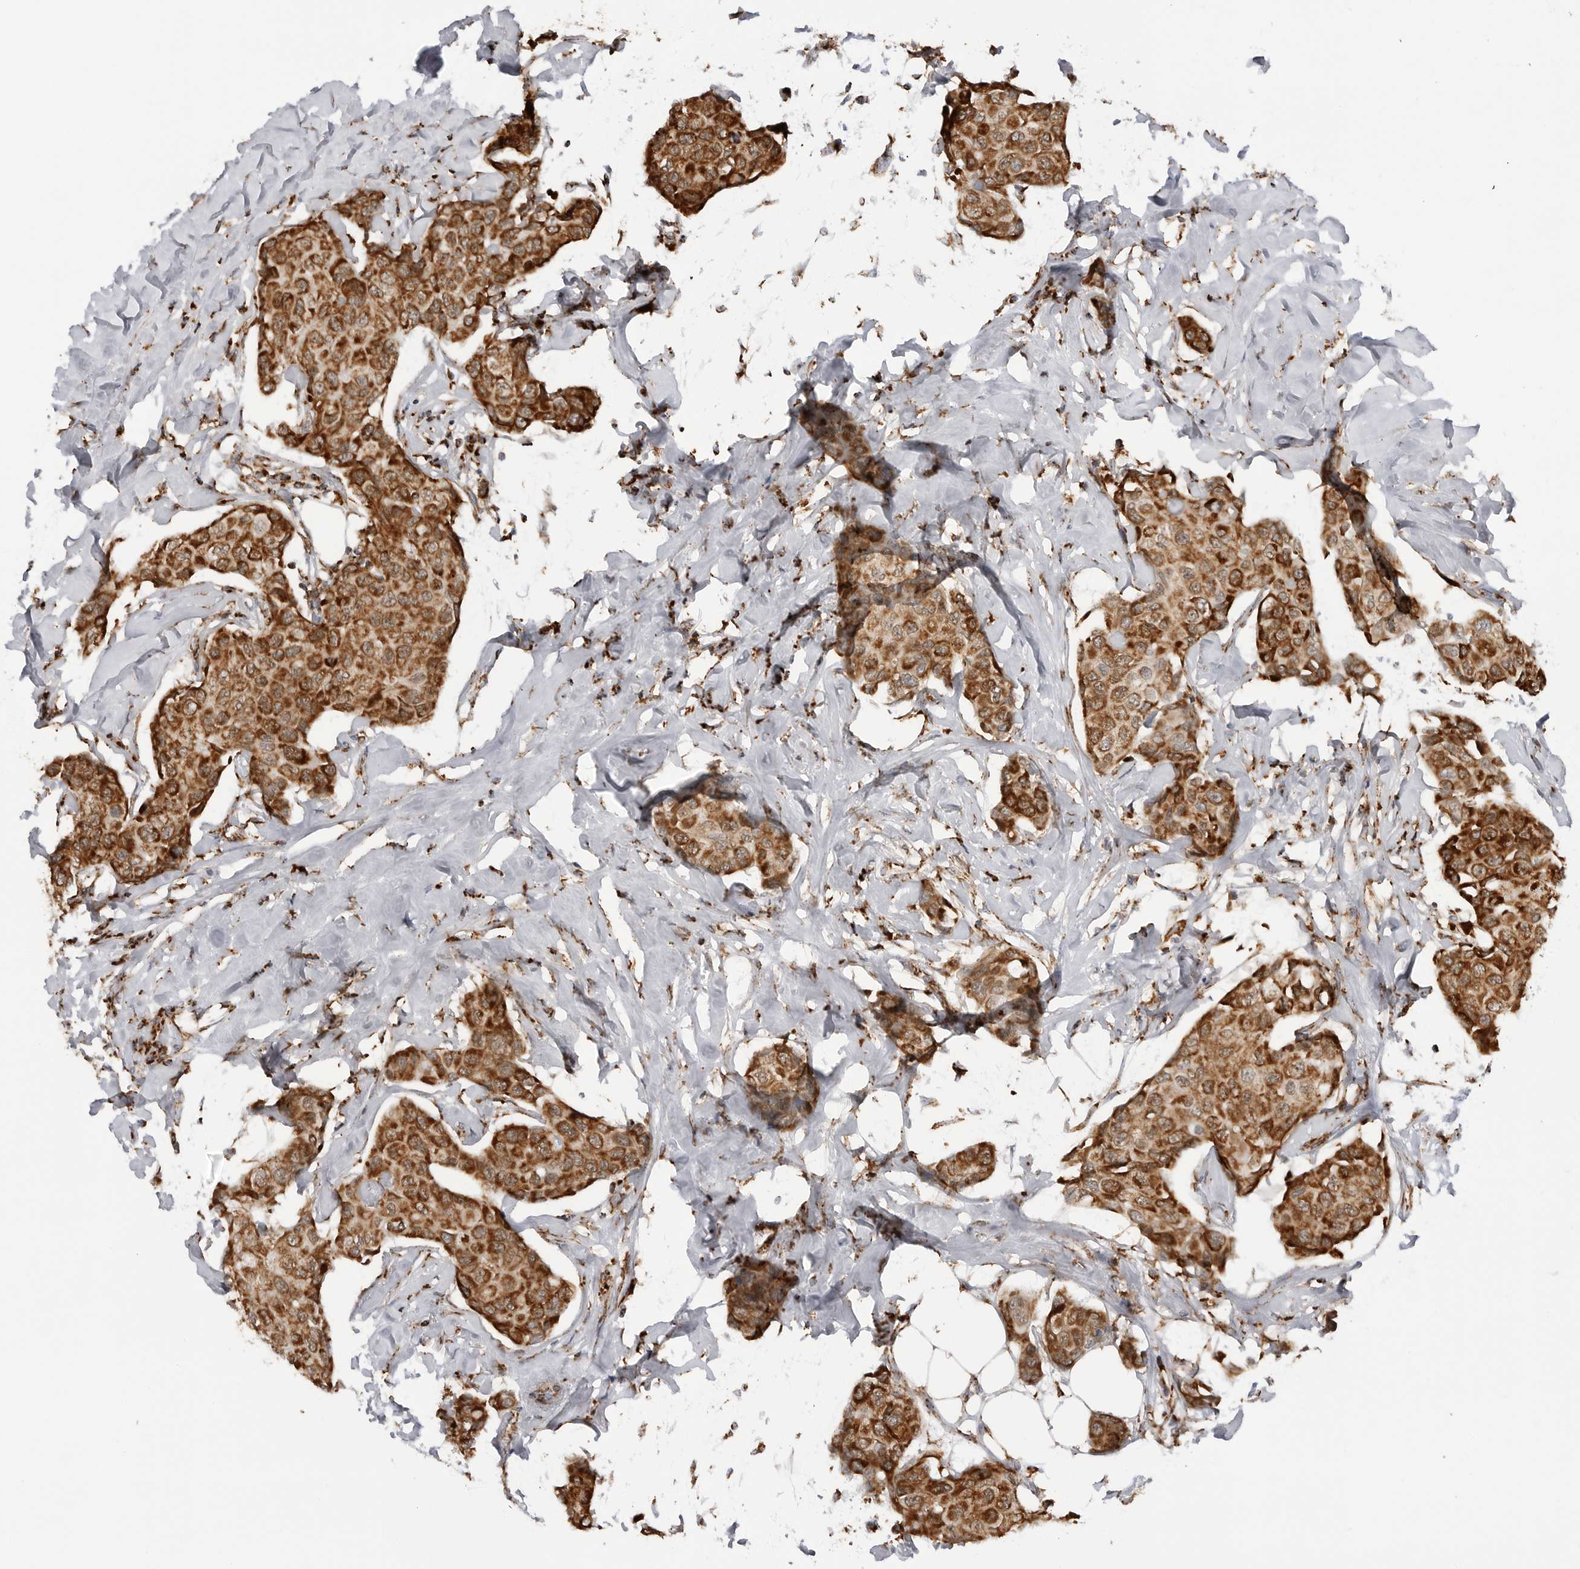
{"staining": {"intensity": "strong", "quantity": ">75%", "location": "cytoplasmic/membranous"}, "tissue": "breast cancer", "cell_type": "Tumor cells", "image_type": "cancer", "snomed": [{"axis": "morphology", "description": "Duct carcinoma"}, {"axis": "topography", "description": "Breast"}], "caption": "This micrograph shows immunohistochemistry staining of breast cancer, with high strong cytoplasmic/membranous positivity in approximately >75% of tumor cells.", "gene": "COX5A", "patient": {"sex": "female", "age": 80}}